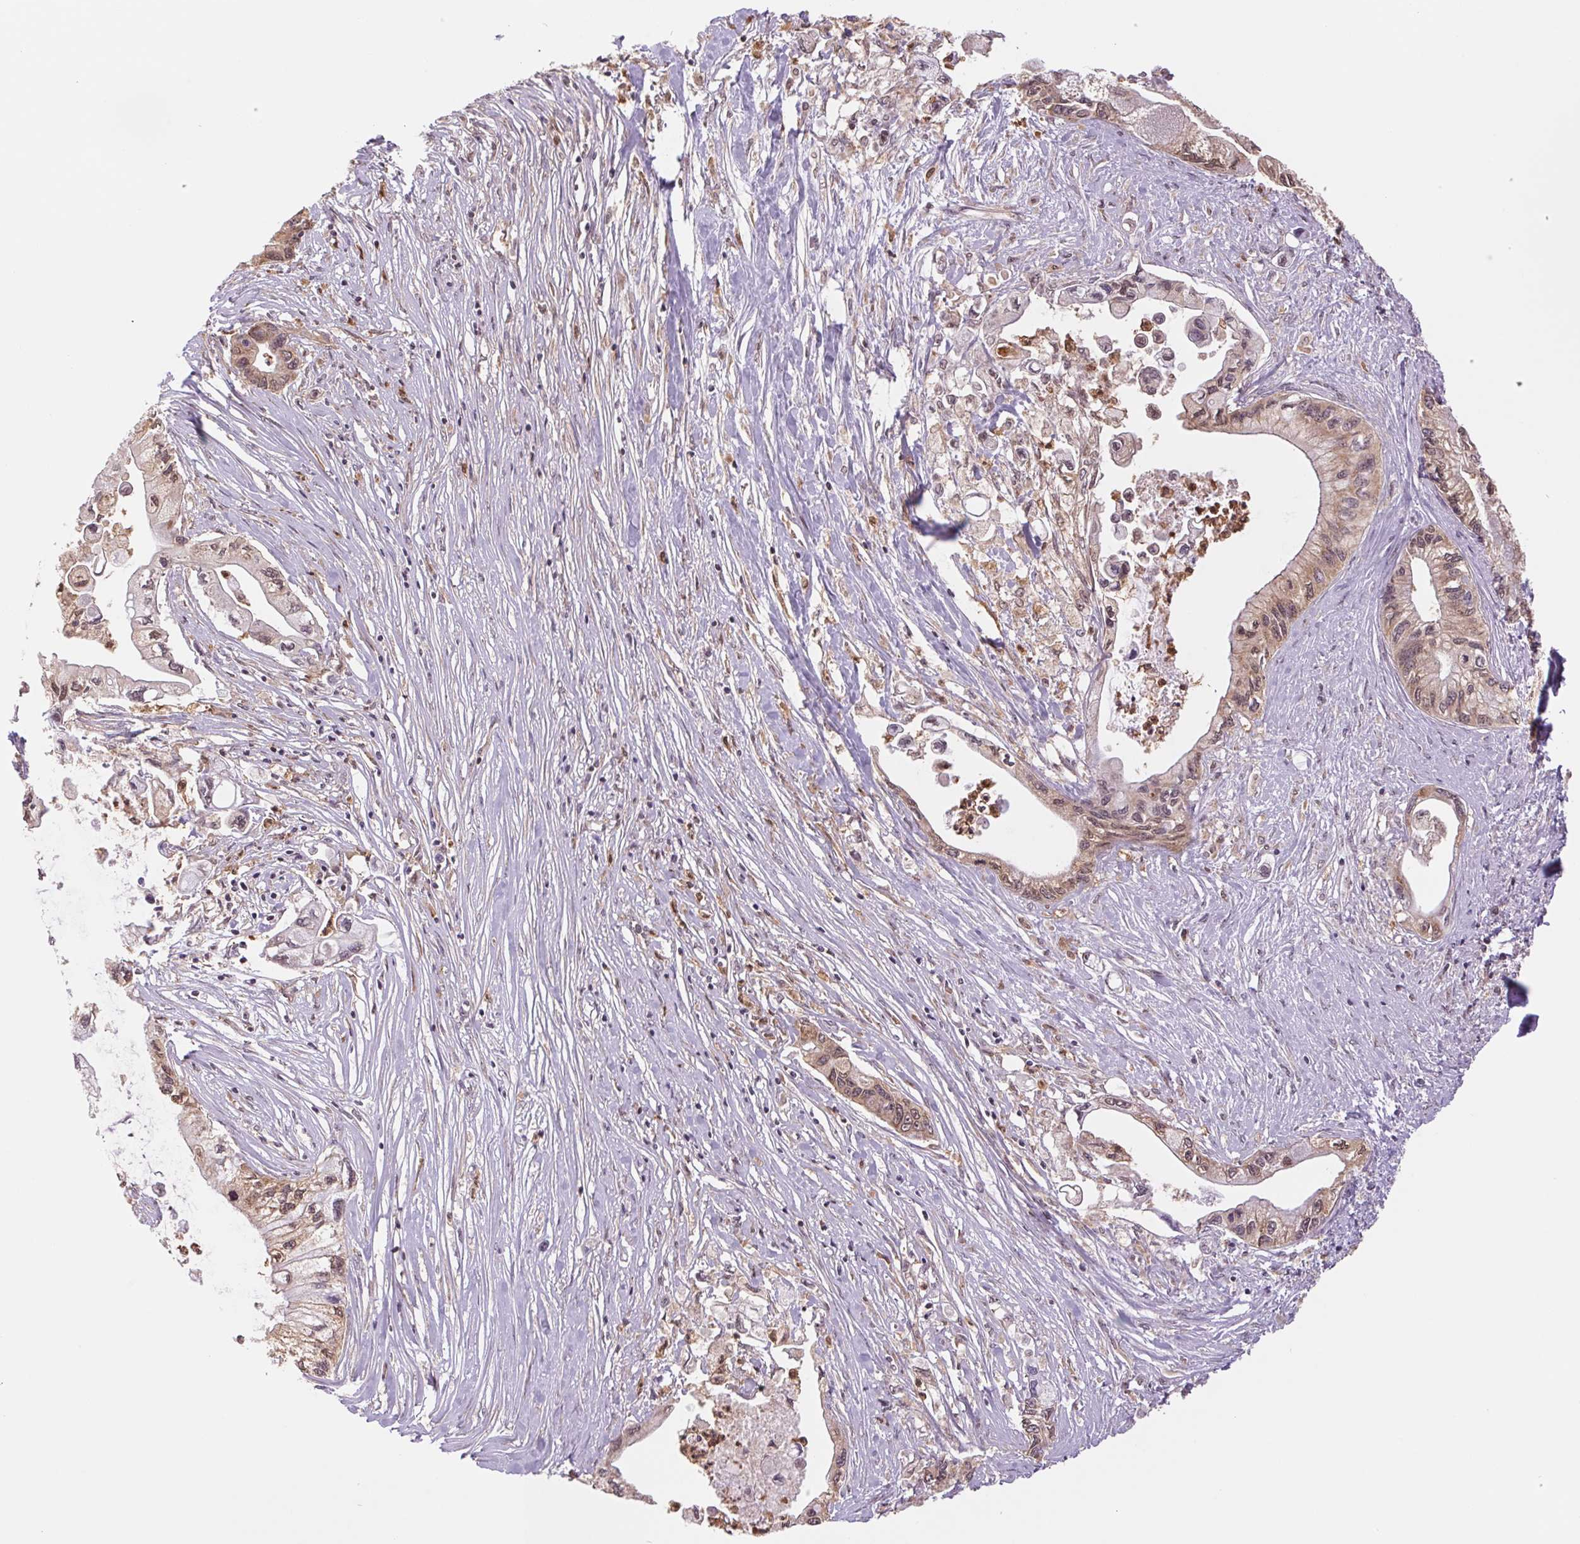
{"staining": {"intensity": "weak", "quantity": ">75%", "location": "cytoplasmic/membranous,nuclear"}, "tissue": "pancreatic cancer", "cell_type": "Tumor cells", "image_type": "cancer", "snomed": [{"axis": "morphology", "description": "Adenocarcinoma, NOS"}, {"axis": "topography", "description": "Pancreas"}], "caption": "There is low levels of weak cytoplasmic/membranous and nuclear expression in tumor cells of pancreatic cancer, as demonstrated by immunohistochemical staining (brown color).", "gene": "CDC123", "patient": {"sex": "male", "age": 61}}